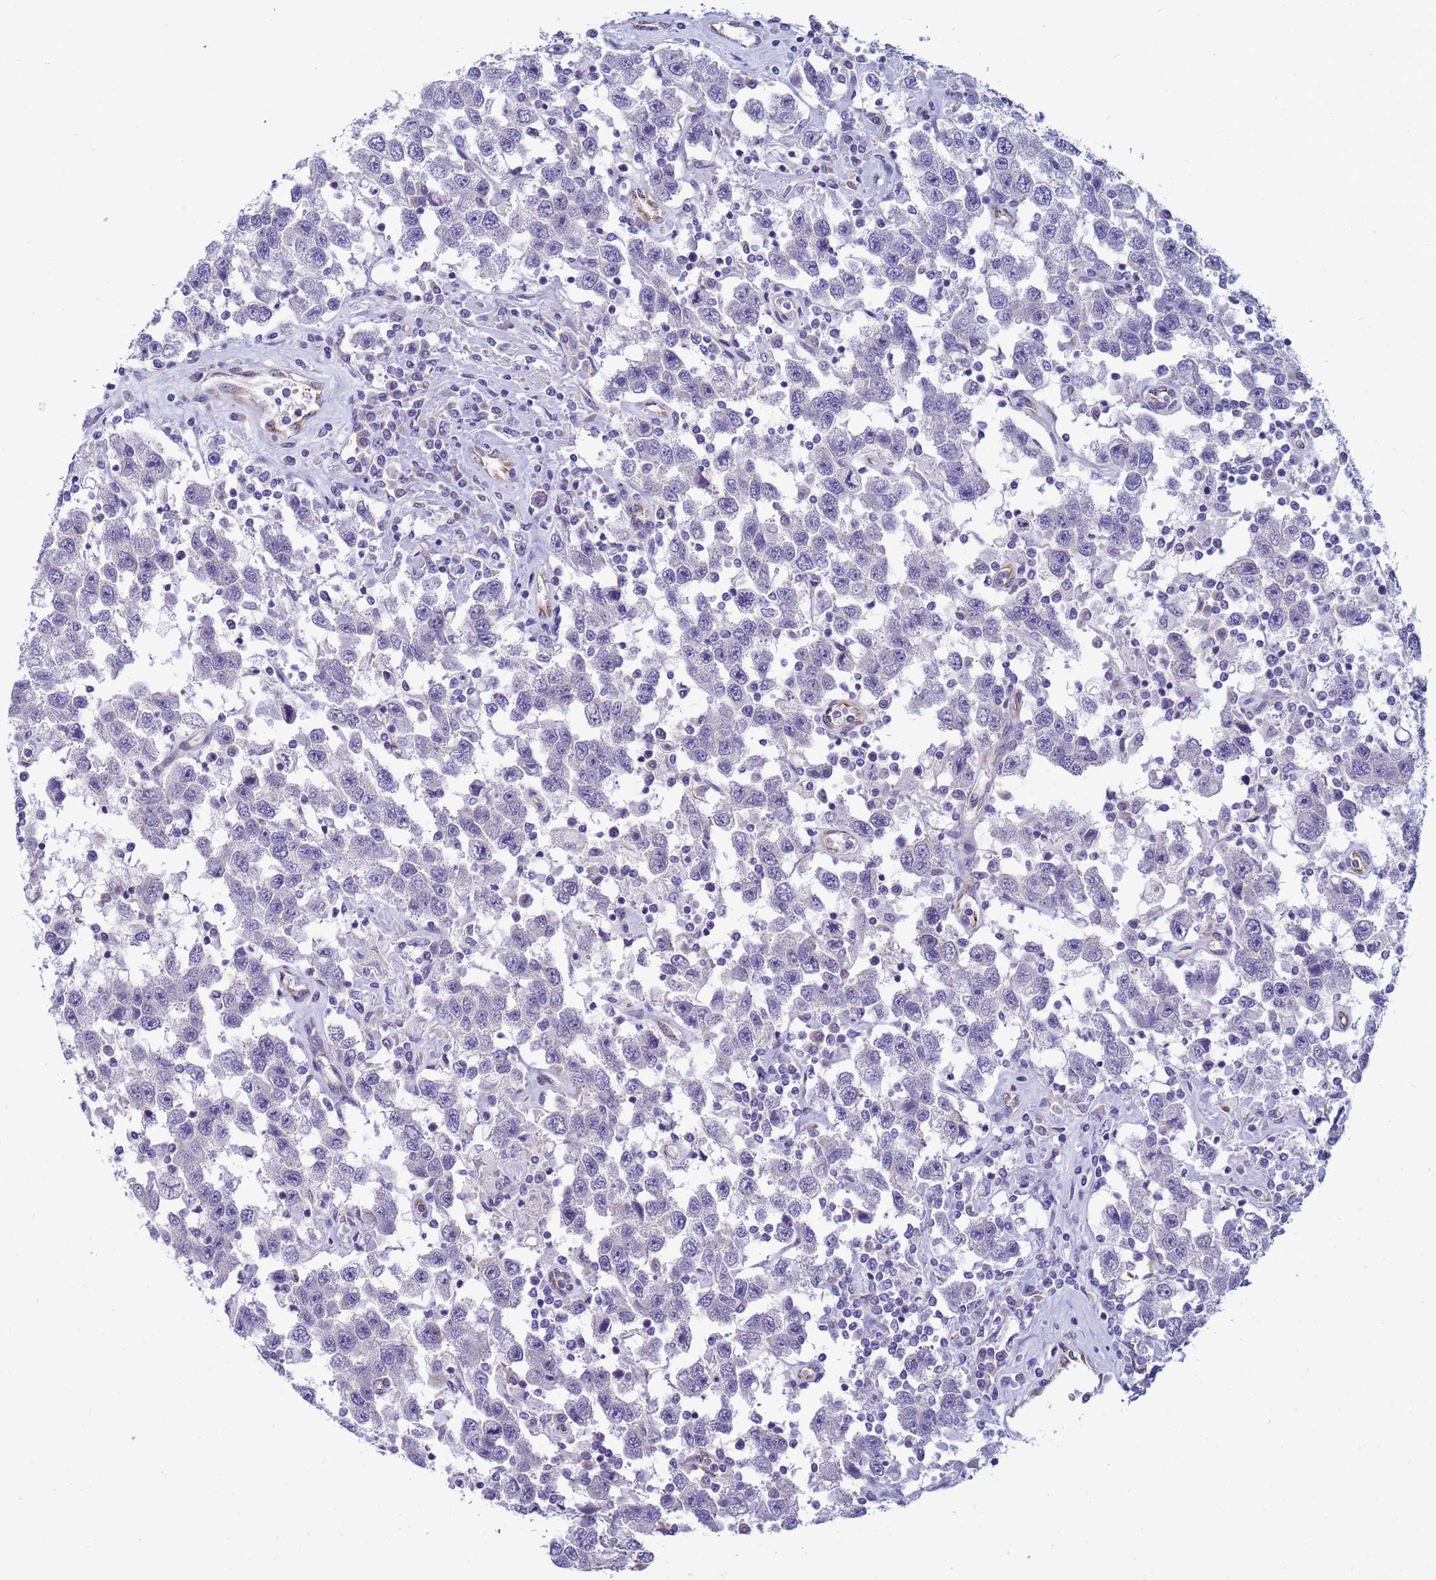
{"staining": {"intensity": "negative", "quantity": "none", "location": "none"}, "tissue": "testis cancer", "cell_type": "Tumor cells", "image_type": "cancer", "snomed": [{"axis": "morphology", "description": "Seminoma, NOS"}, {"axis": "topography", "description": "Testis"}], "caption": "Testis cancer was stained to show a protein in brown. There is no significant staining in tumor cells. (Immunohistochemistry (ihc), brightfield microscopy, high magnification).", "gene": "TRPC6", "patient": {"sex": "male", "age": 41}}